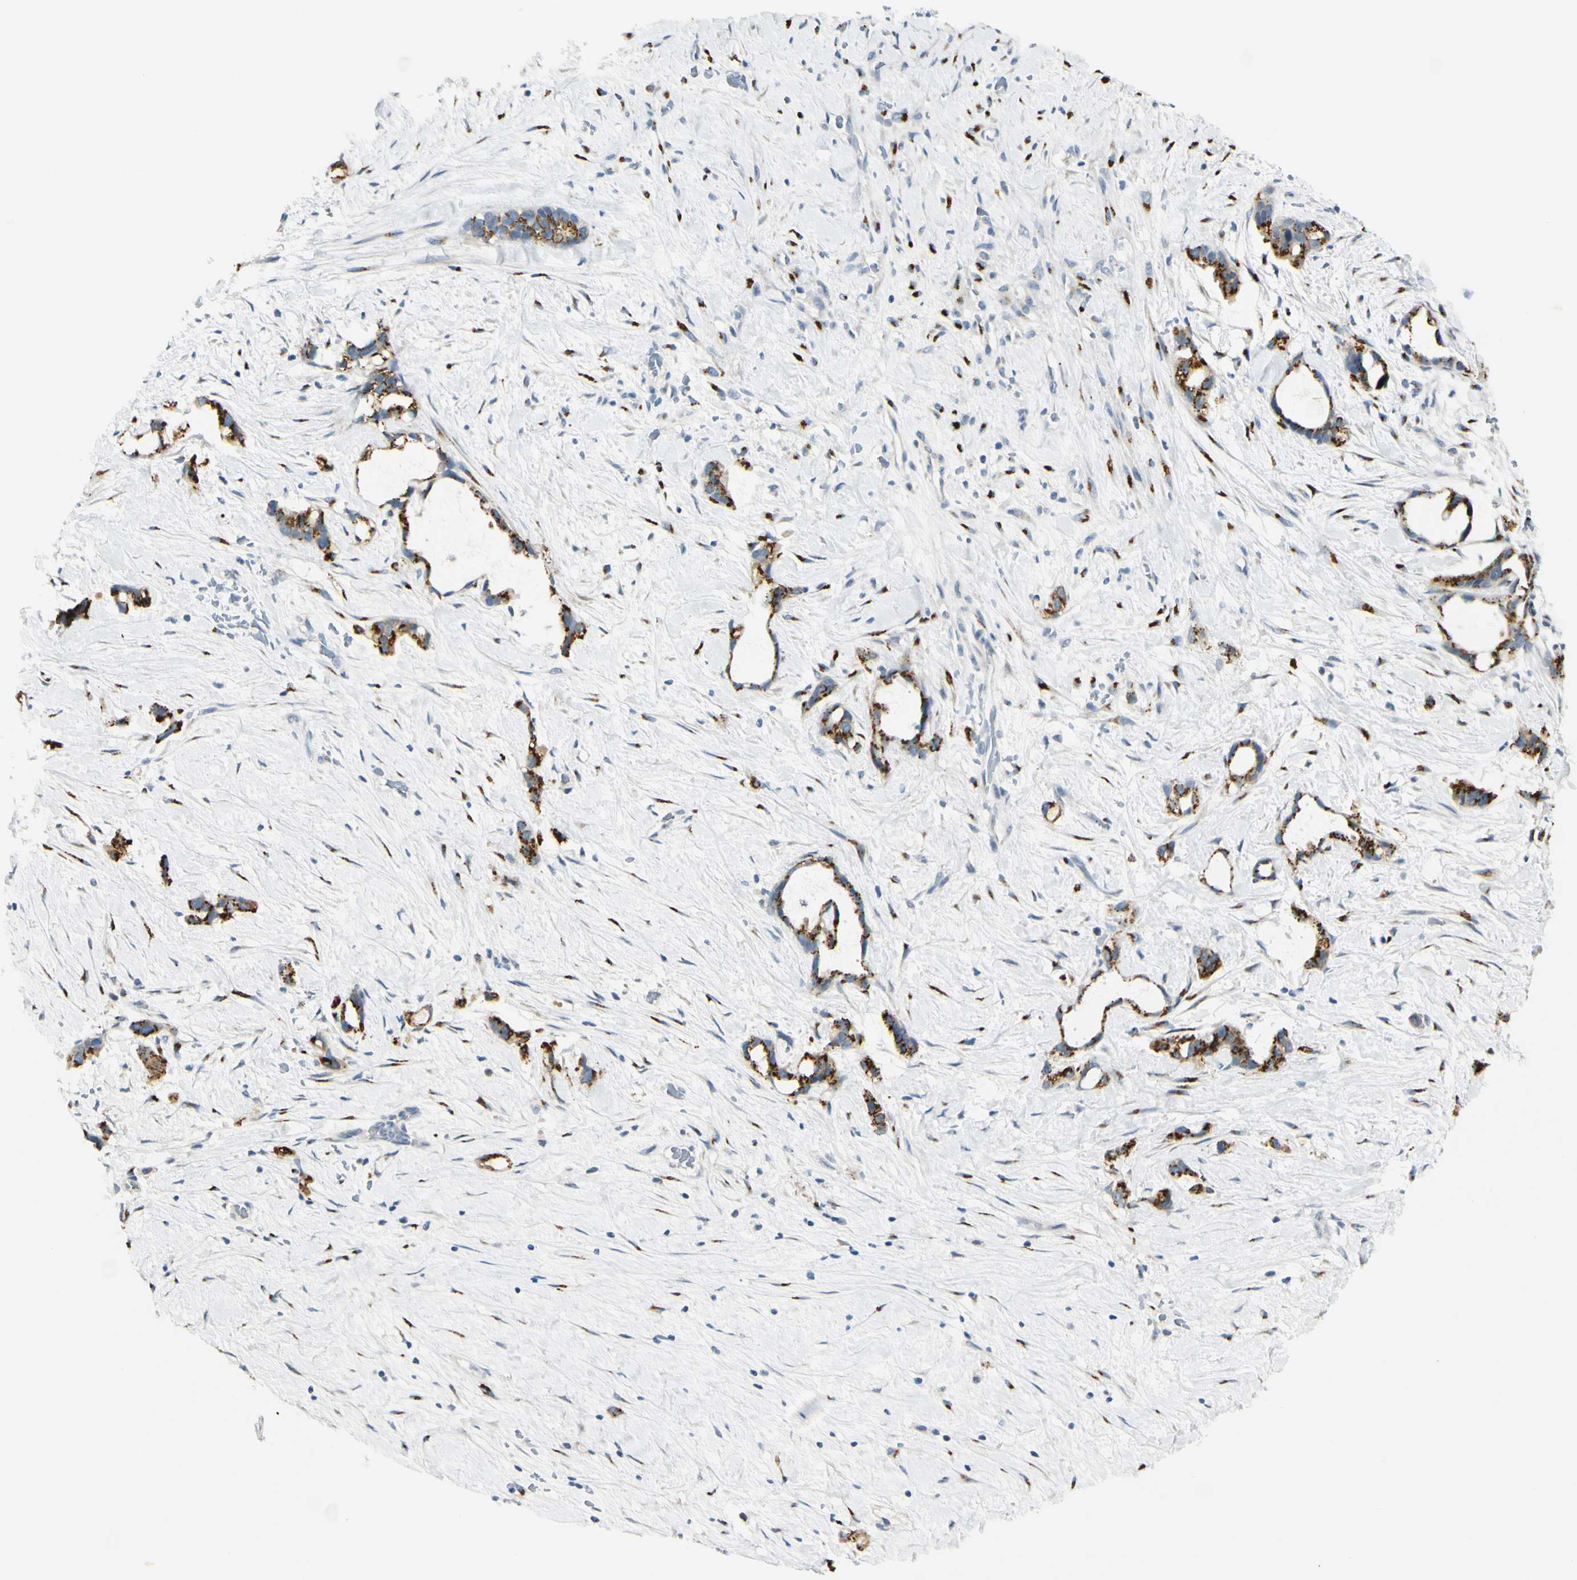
{"staining": {"intensity": "strong", "quantity": ">75%", "location": "cytoplasmic/membranous"}, "tissue": "liver cancer", "cell_type": "Tumor cells", "image_type": "cancer", "snomed": [{"axis": "morphology", "description": "Cholangiocarcinoma"}, {"axis": "topography", "description": "Liver"}], "caption": "Protein staining by IHC exhibits strong cytoplasmic/membranous expression in about >75% of tumor cells in liver cancer (cholangiocarcinoma).", "gene": "GALNT5", "patient": {"sex": "female", "age": 65}}